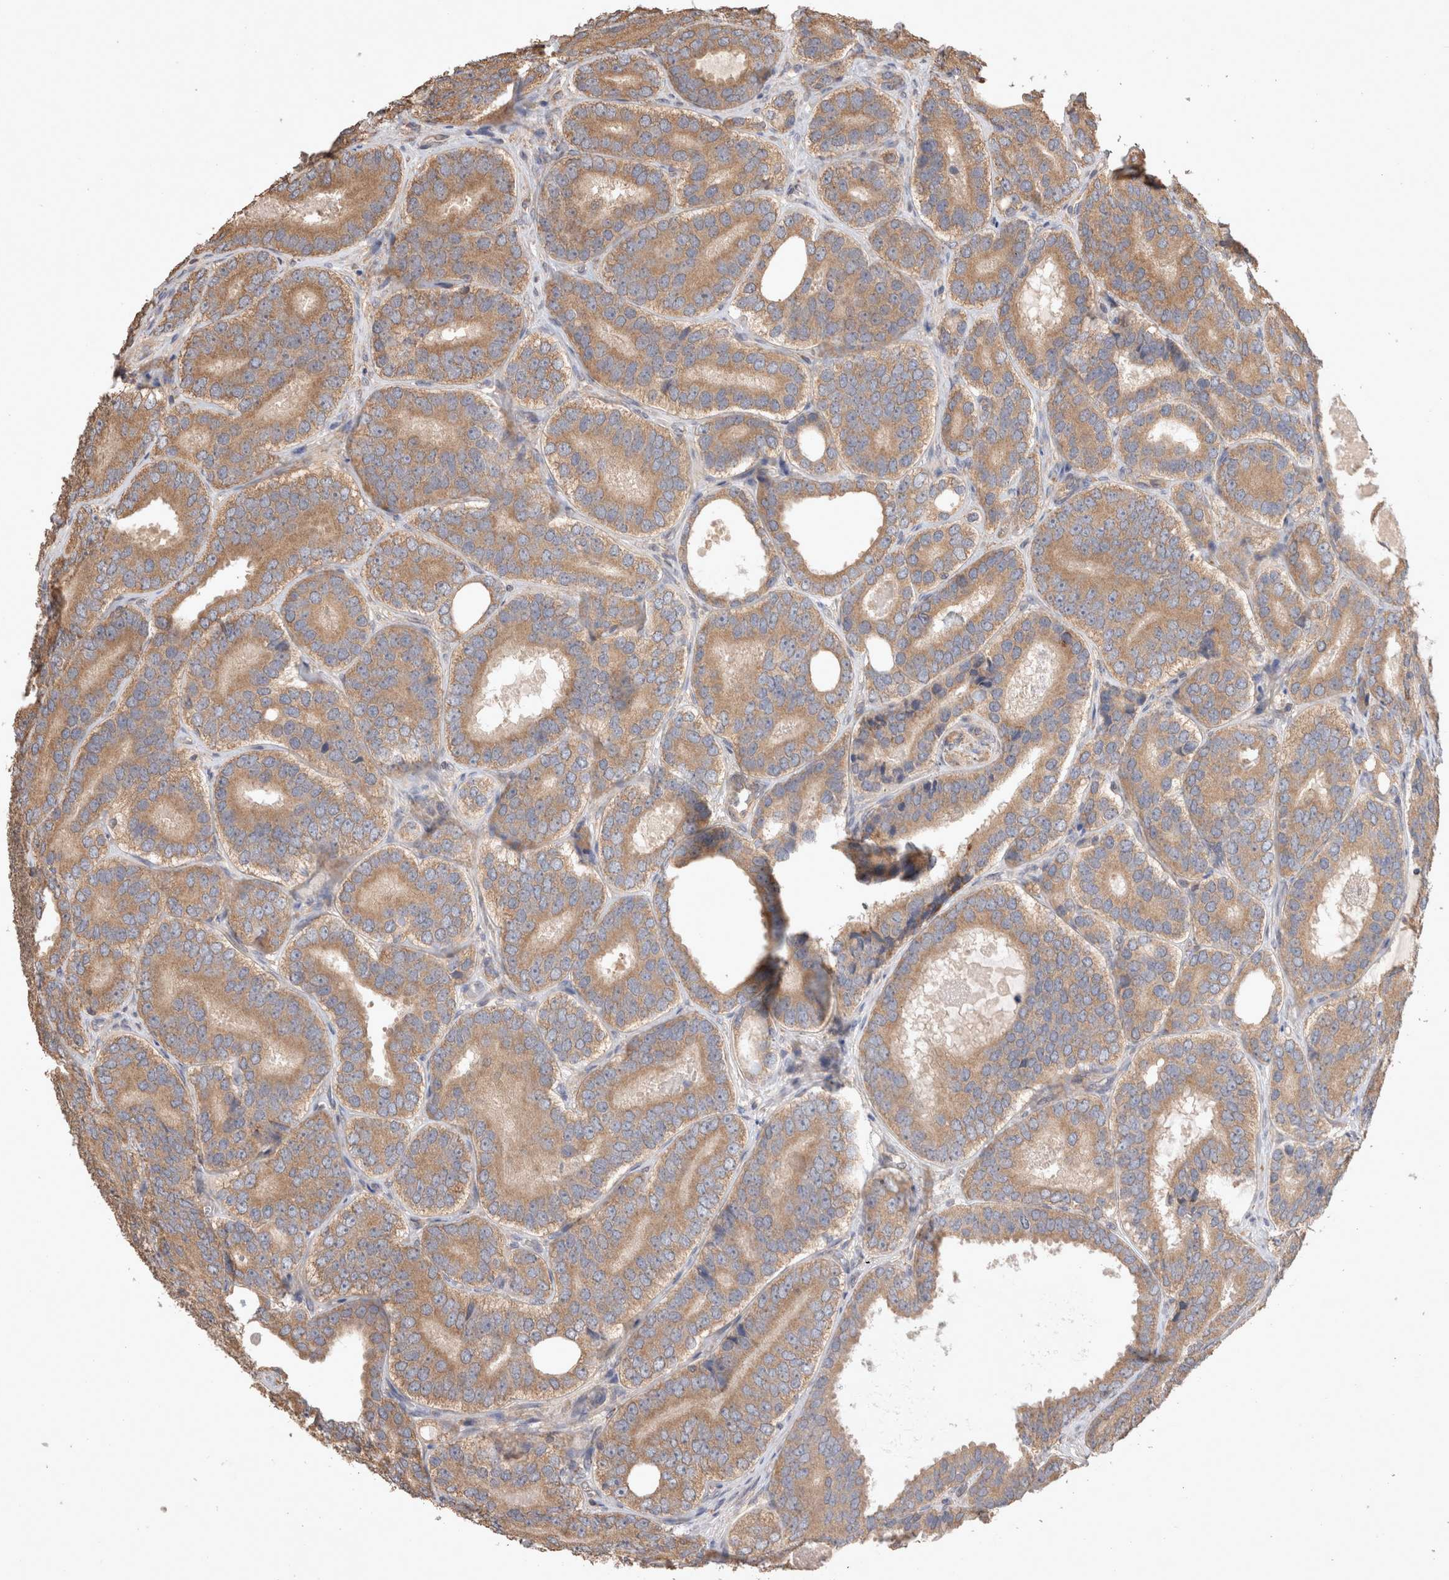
{"staining": {"intensity": "moderate", "quantity": ">75%", "location": "cytoplasmic/membranous"}, "tissue": "prostate cancer", "cell_type": "Tumor cells", "image_type": "cancer", "snomed": [{"axis": "morphology", "description": "Adenocarcinoma, High grade"}, {"axis": "topography", "description": "Prostate"}], "caption": "There is medium levels of moderate cytoplasmic/membranous expression in tumor cells of prostate cancer (high-grade adenocarcinoma), as demonstrated by immunohistochemical staining (brown color).", "gene": "HROB", "patient": {"sex": "male", "age": 56}}